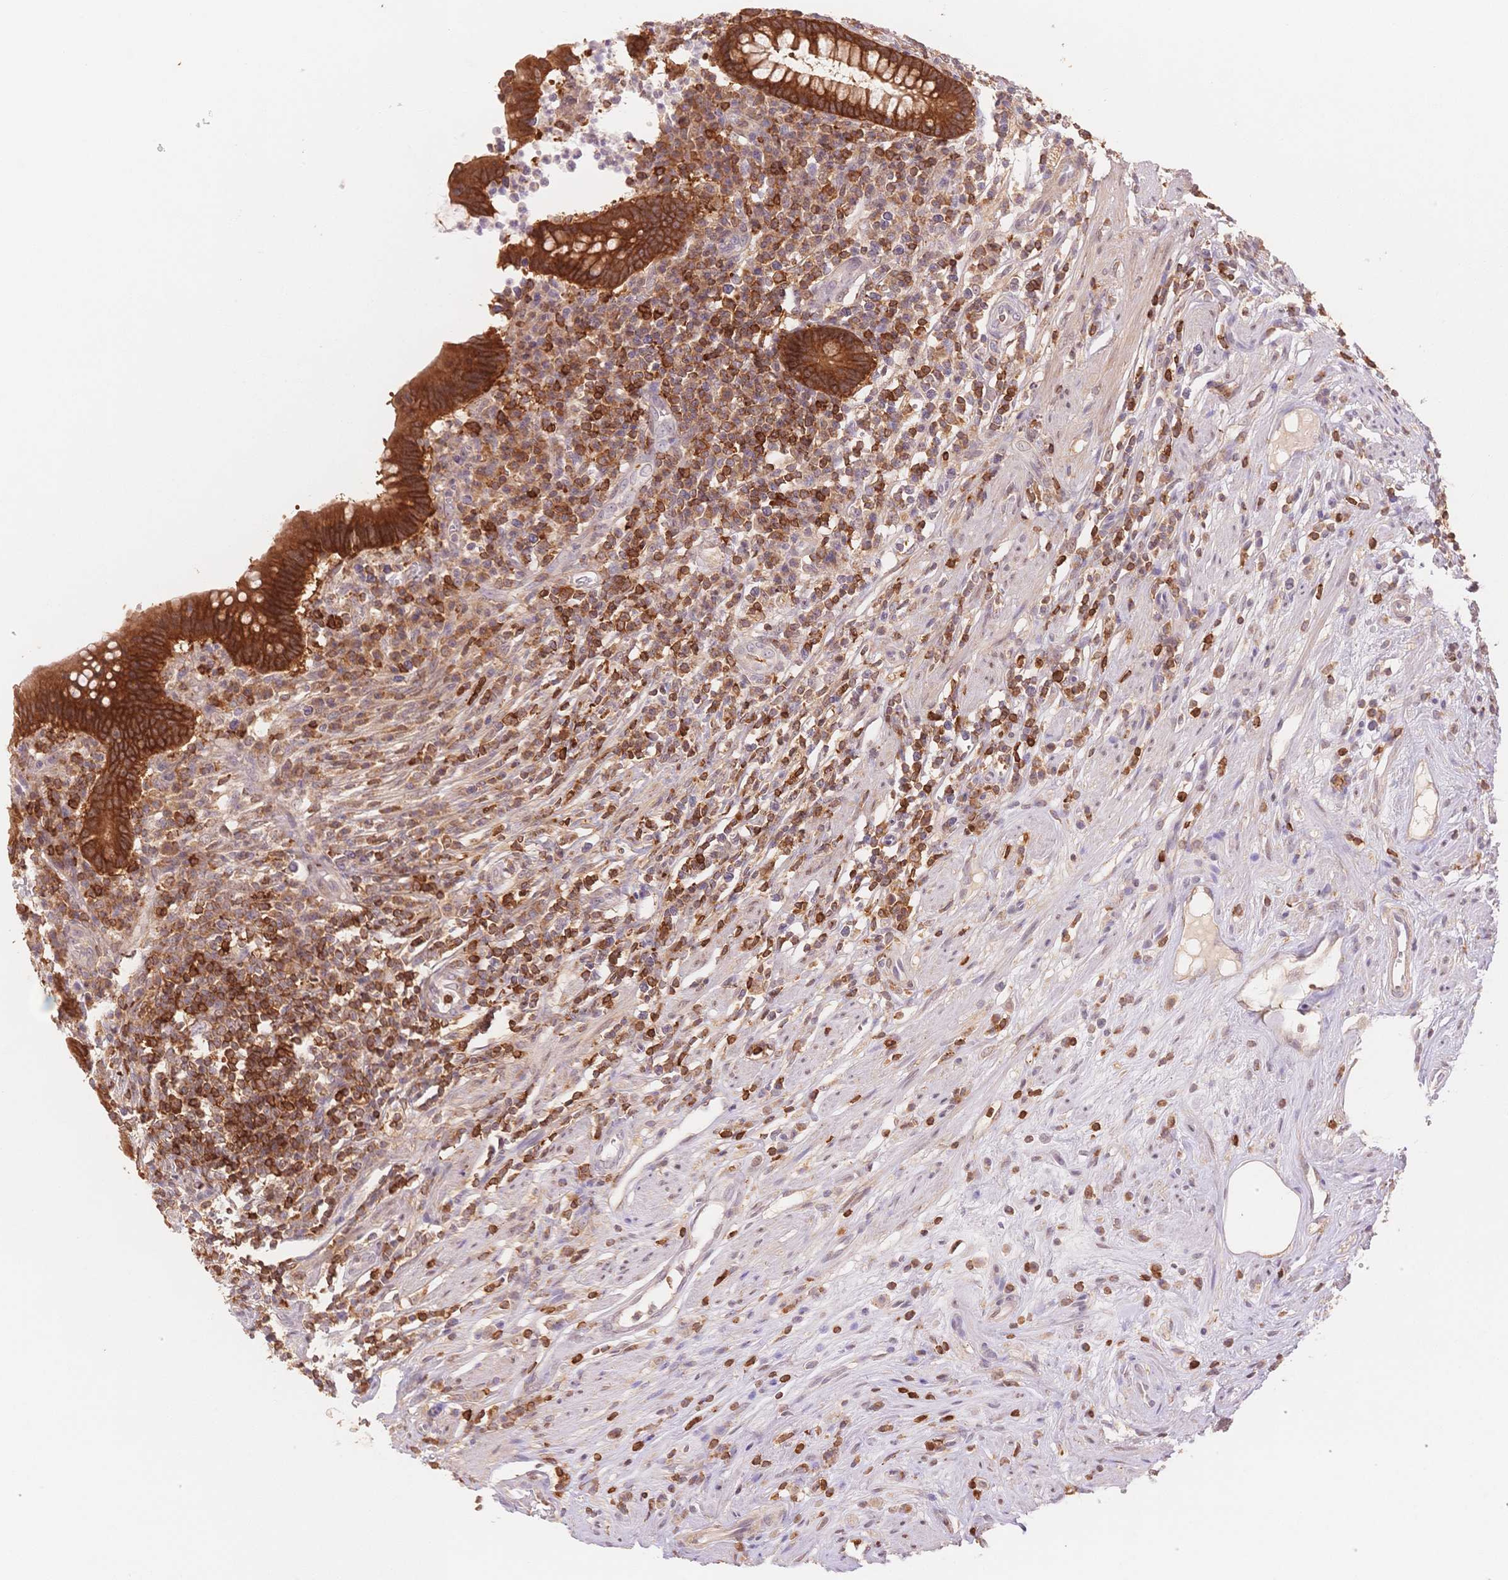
{"staining": {"intensity": "strong", "quantity": ">75%", "location": "cytoplasmic/membranous"}, "tissue": "appendix", "cell_type": "Glandular cells", "image_type": "normal", "snomed": [{"axis": "morphology", "description": "Normal tissue, NOS"}, {"axis": "topography", "description": "Appendix"}], "caption": "Protein expression by IHC shows strong cytoplasmic/membranous expression in approximately >75% of glandular cells in benign appendix.", "gene": "STK39", "patient": {"sex": "female", "age": 56}}